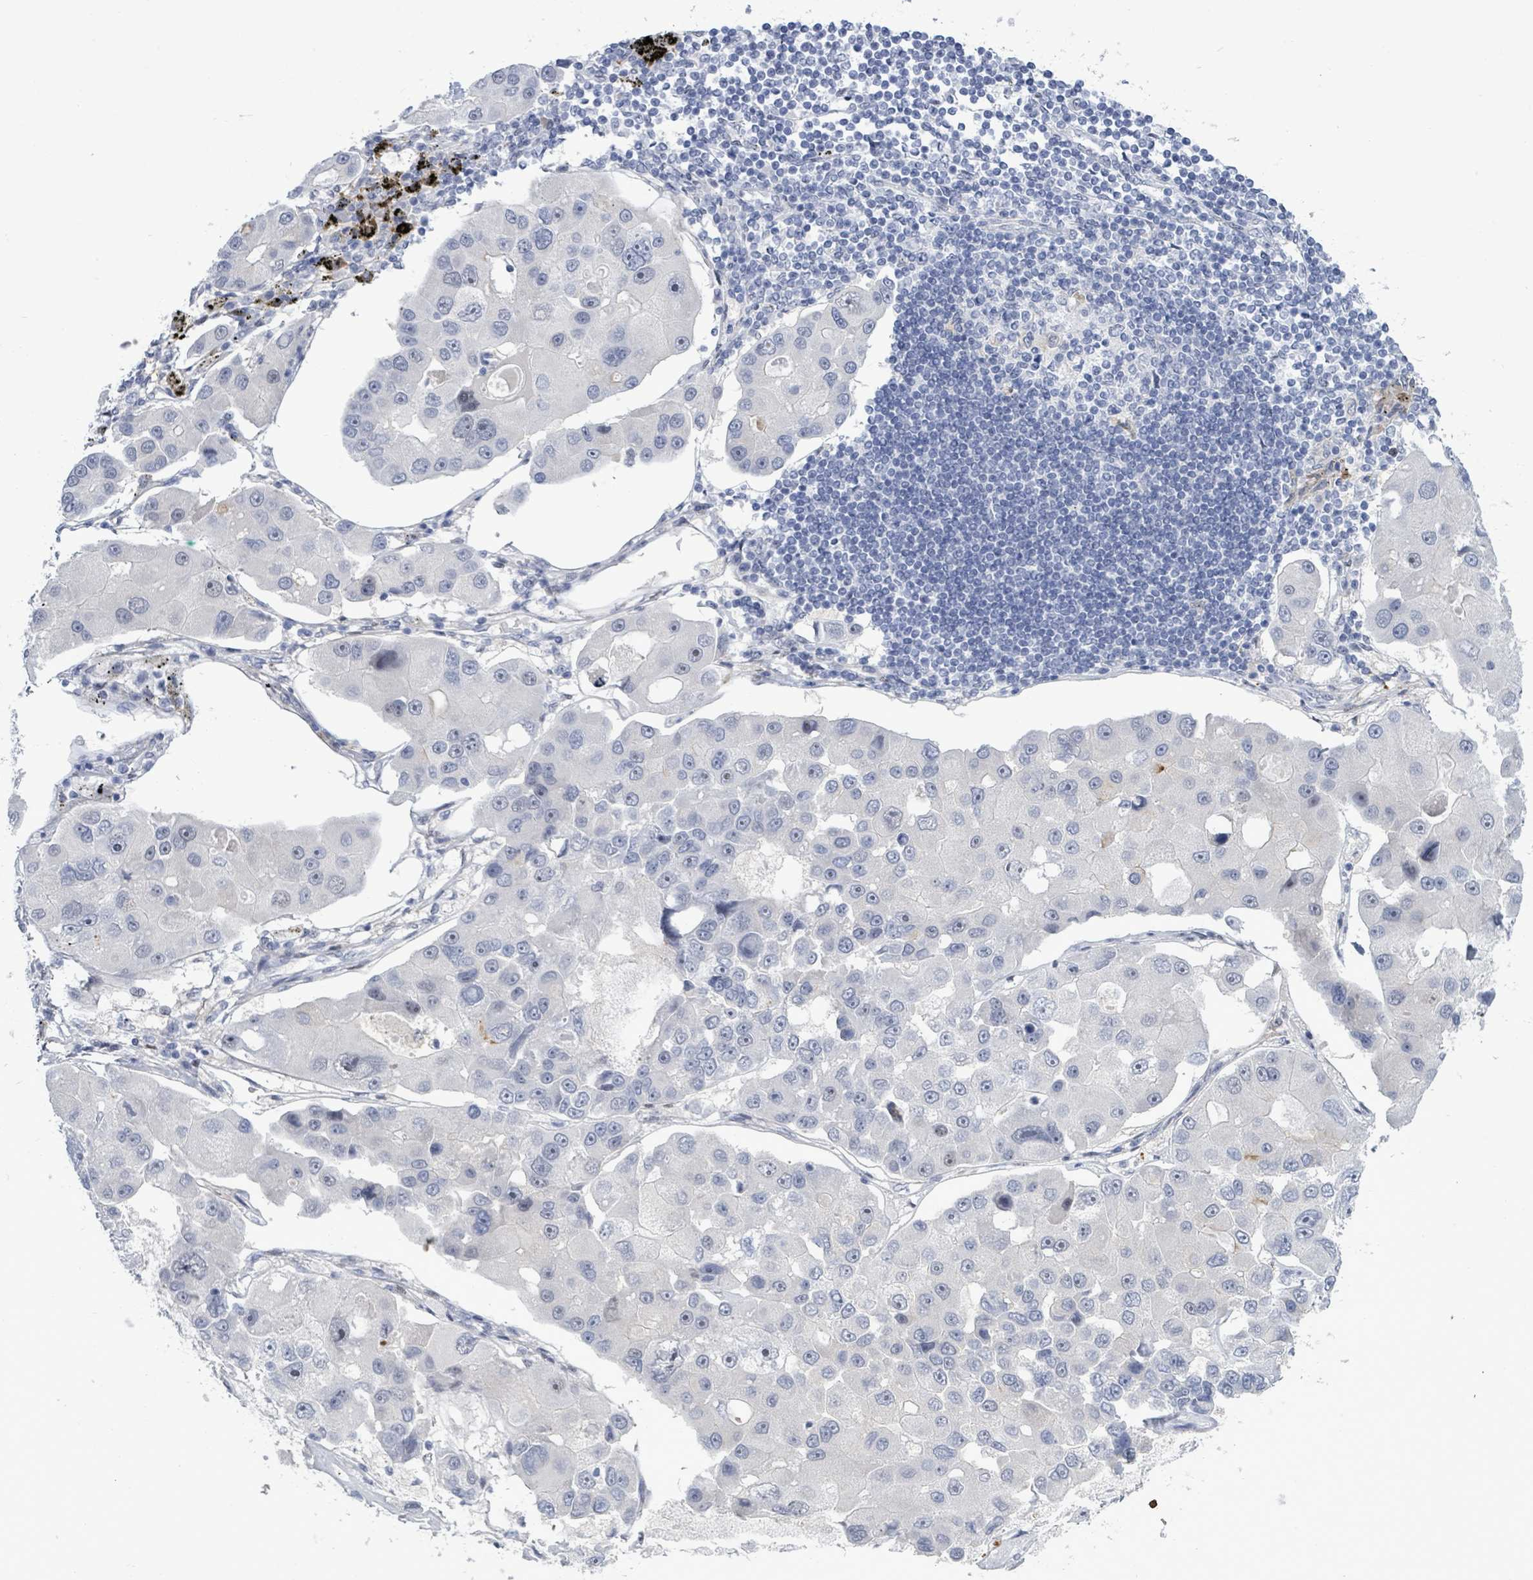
{"staining": {"intensity": "negative", "quantity": "none", "location": "none"}, "tissue": "lung cancer", "cell_type": "Tumor cells", "image_type": "cancer", "snomed": [{"axis": "morphology", "description": "Adenocarcinoma, NOS"}, {"axis": "topography", "description": "Lung"}], "caption": "Immunohistochemical staining of lung adenocarcinoma reveals no significant expression in tumor cells. The staining was performed using DAB to visualize the protein expression in brown, while the nuclei were stained in blue with hematoxylin (Magnification: 20x).", "gene": "CT45A5", "patient": {"sex": "female", "age": 54}}